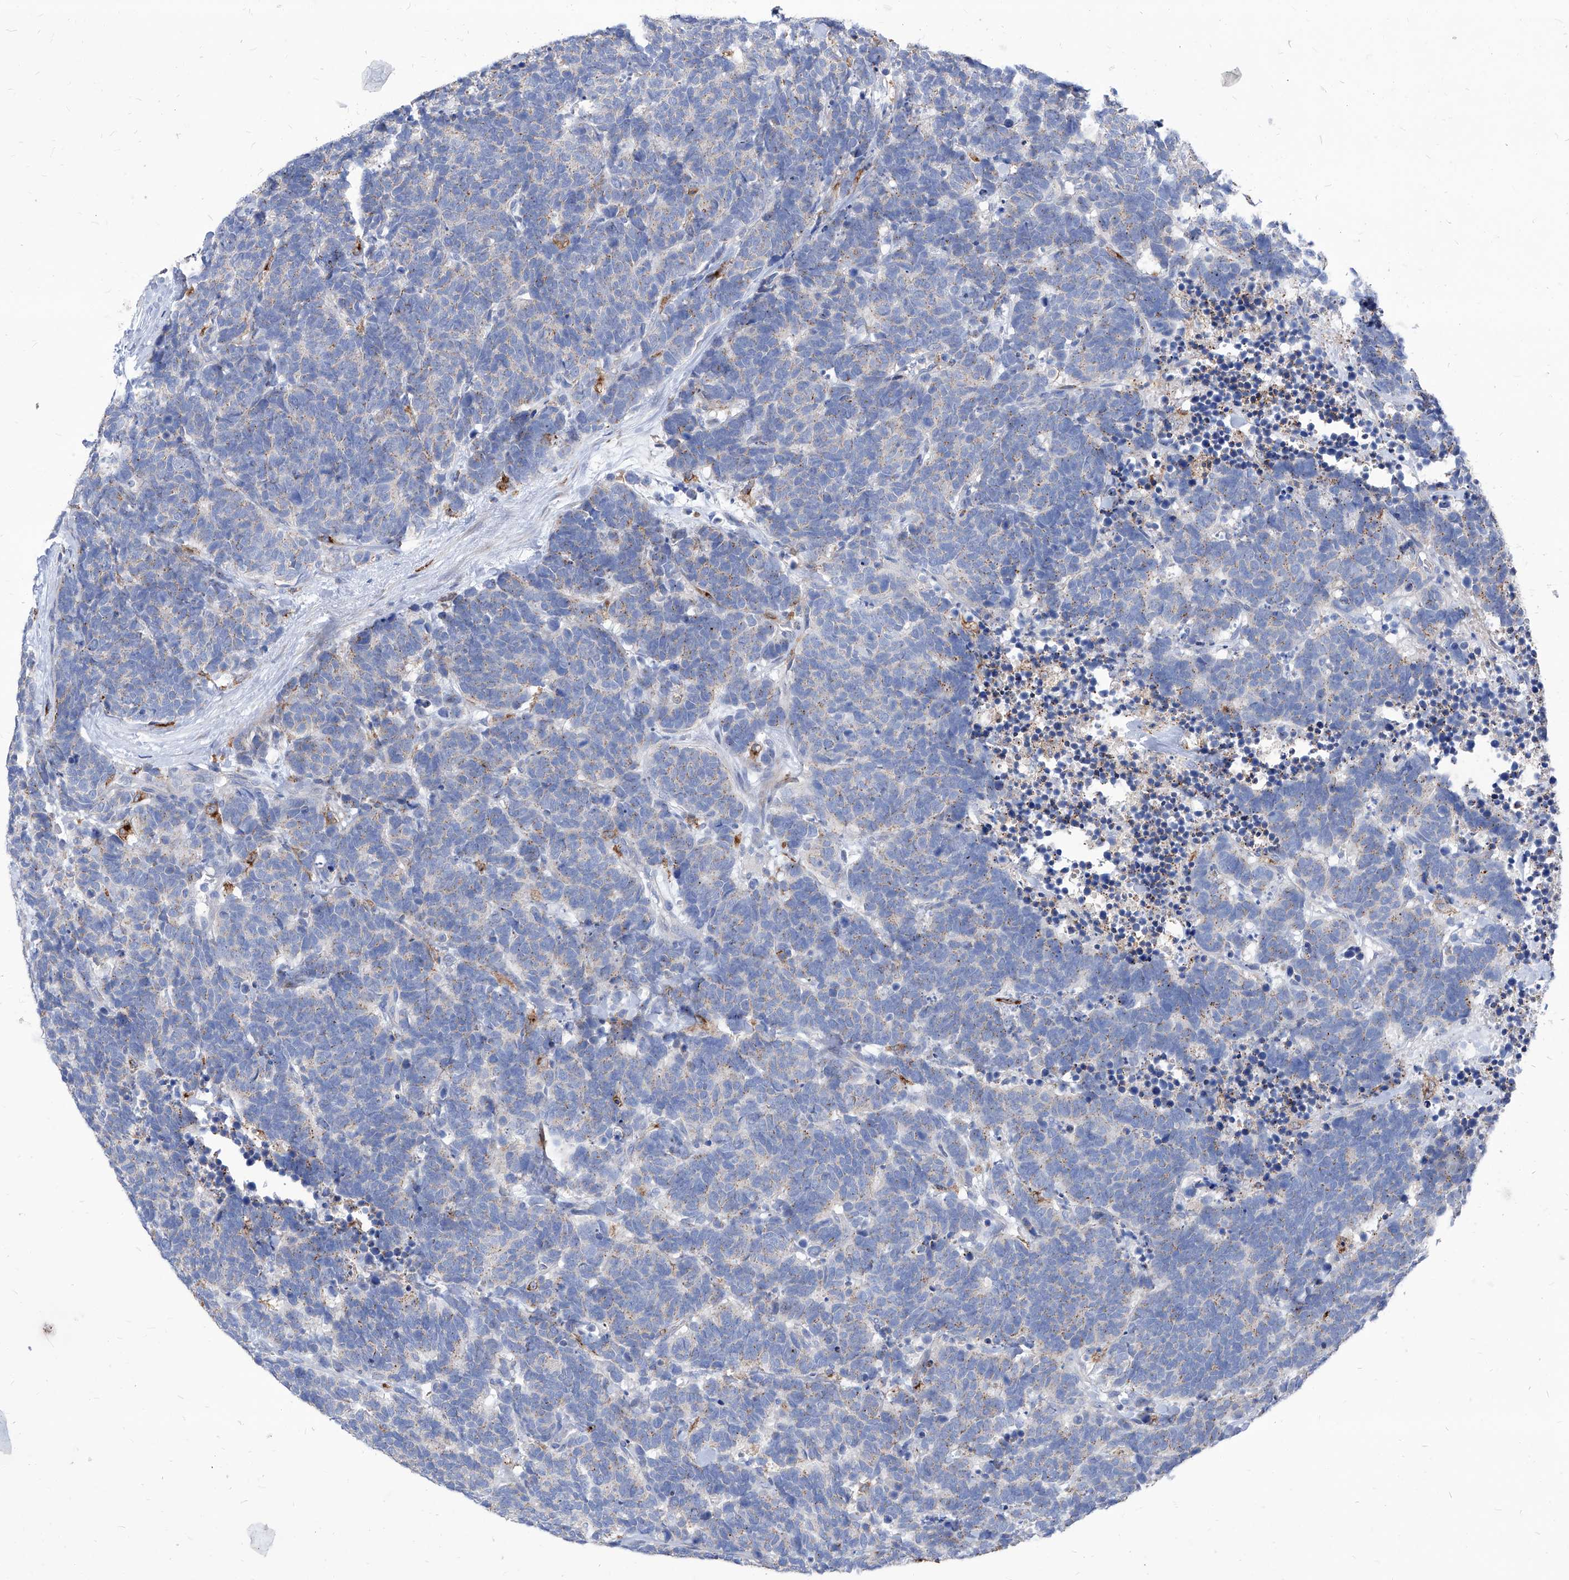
{"staining": {"intensity": "weak", "quantity": "25%-75%", "location": "cytoplasmic/membranous"}, "tissue": "carcinoid", "cell_type": "Tumor cells", "image_type": "cancer", "snomed": [{"axis": "morphology", "description": "Carcinoma, NOS"}, {"axis": "morphology", "description": "Carcinoid, malignant, NOS"}, {"axis": "topography", "description": "Urinary bladder"}], "caption": "Immunohistochemical staining of human carcinoid demonstrates low levels of weak cytoplasmic/membranous protein expression in about 25%-75% of tumor cells. (DAB (3,3'-diaminobenzidine) IHC with brightfield microscopy, high magnification).", "gene": "UBOX5", "patient": {"sex": "male", "age": 57}}